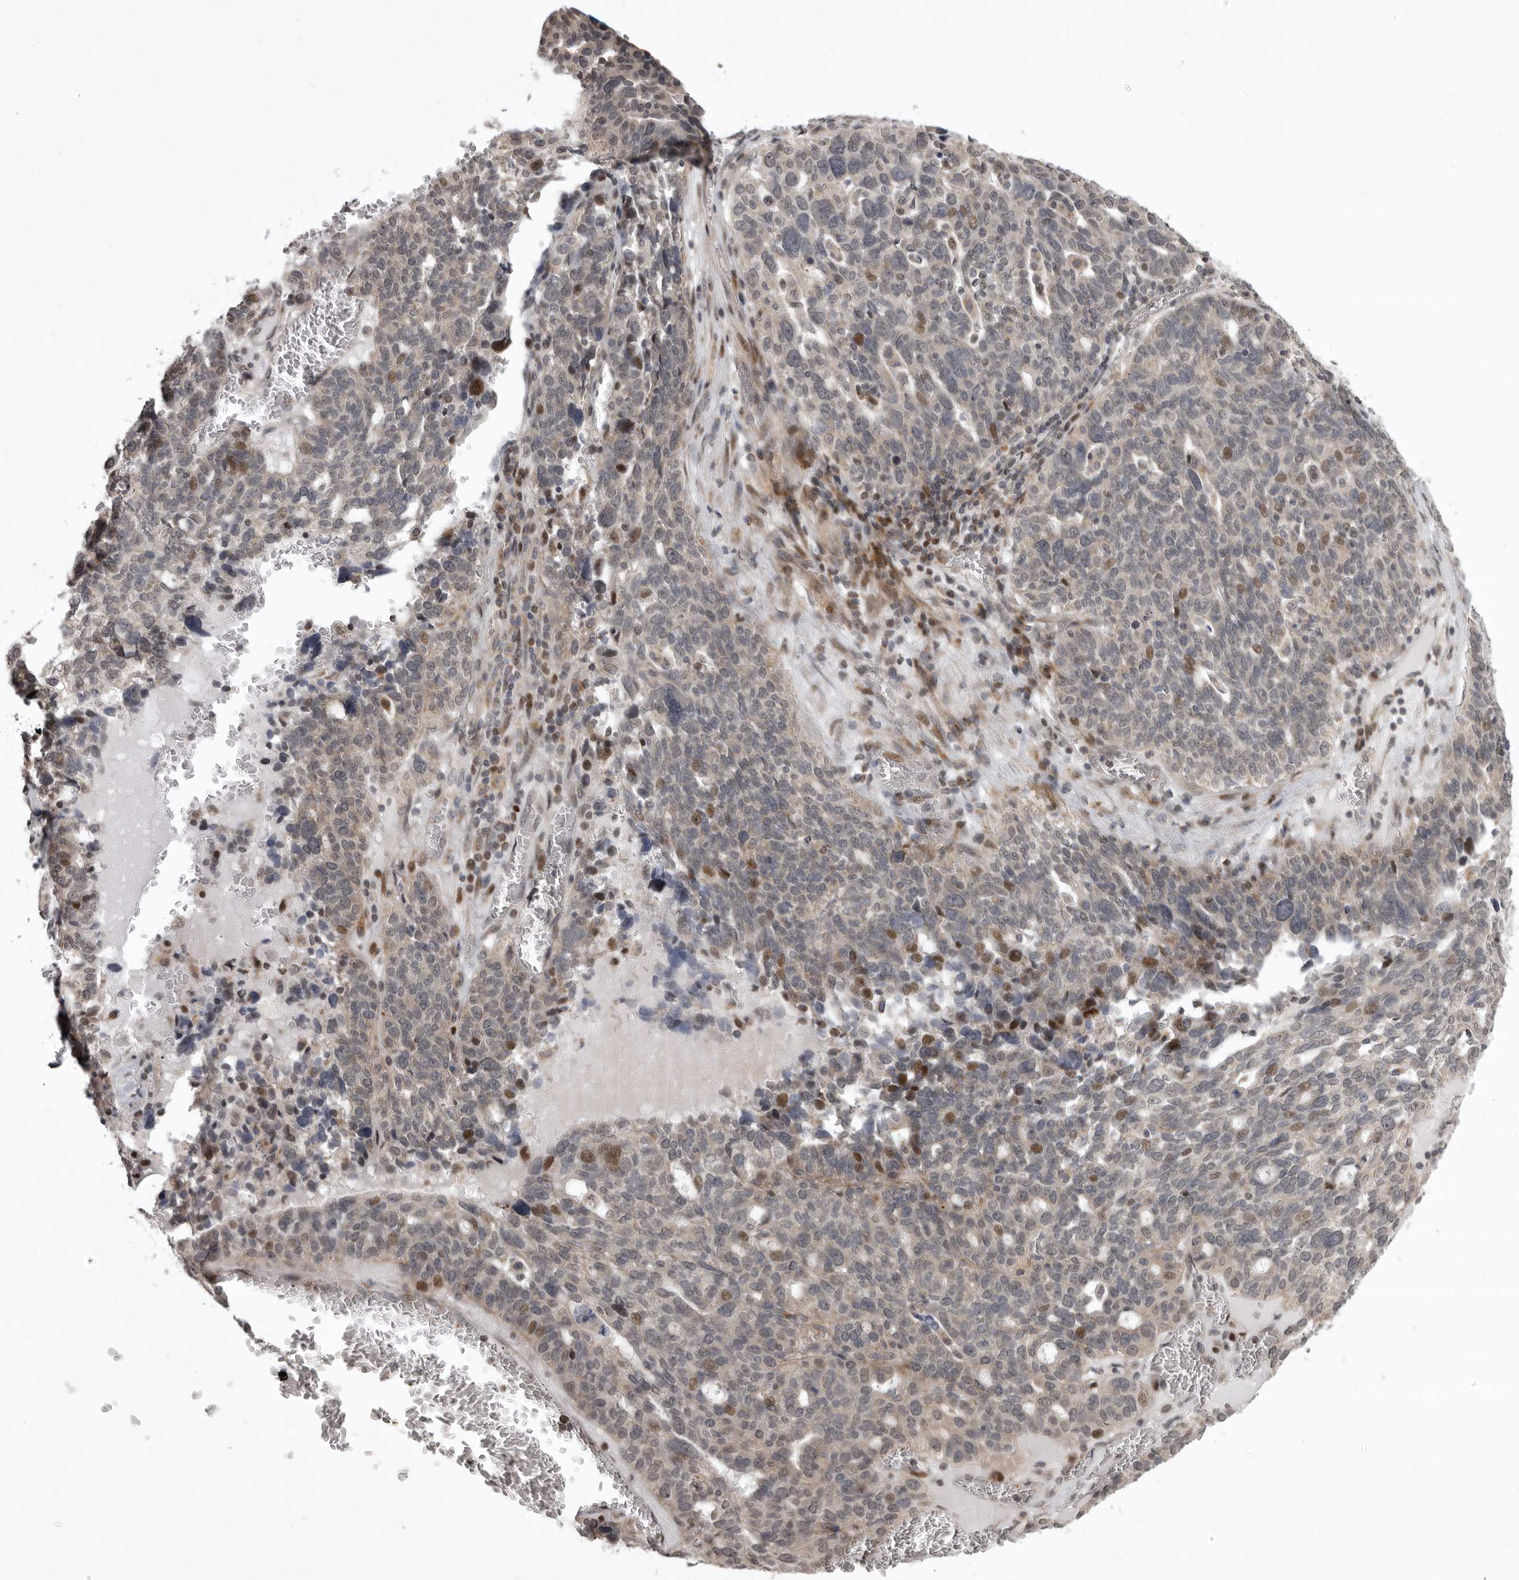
{"staining": {"intensity": "moderate", "quantity": "<25%", "location": "nuclear"}, "tissue": "ovarian cancer", "cell_type": "Tumor cells", "image_type": "cancer", "snomed": [{"axis": "morphology", "description": "Cystadenocarcinoma, serous, NOS"}, {"axis": "topography", "description": "Ovary"}], "caption": "Immunohistochemical staining of human ovarian serous cystadenocarcinoma displays low levels of moderate nuclear staining in about <25% of tumor cells. (IHC, brightfield microscopy, high magnification).", "gene": "C1orf109", "patient": {"sex": "female", "age": 59}}